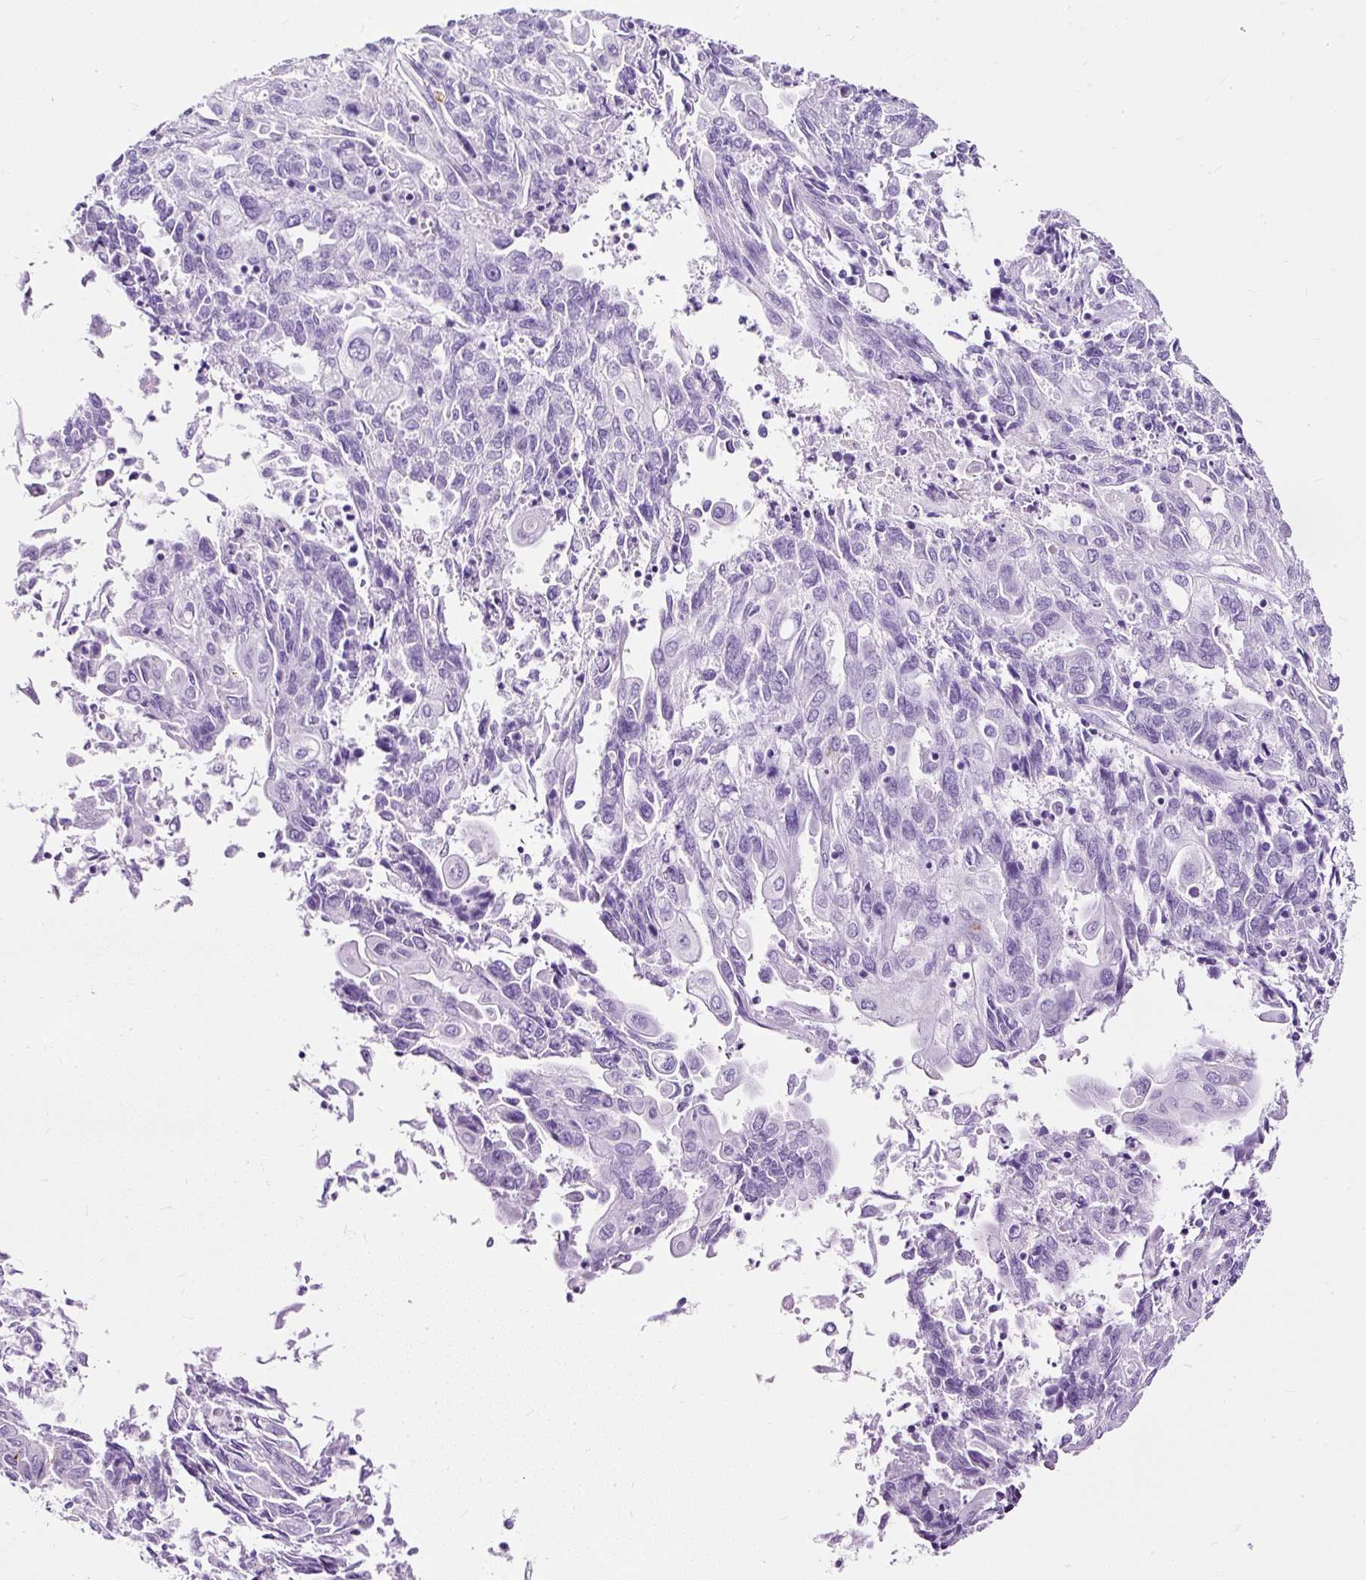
{"staining": {"intensity": "negative", "quantity": "none", "location": "none"}, "tissue": "endometrial cancer", "cell_type": "Tumor cells", "image_type": "cancer", "snomed": [{"axis": "morphology", "description": "Adenocarcinoma, NOS"}, {"axis": "topography", "description": "Endometrium"}], "caption": "Endometrial cancer was stained to show a protein in brown. There is no significant positivity in tumor cells.", "gene": "NTS", "patient": {"sex": "female", "age": 54}}